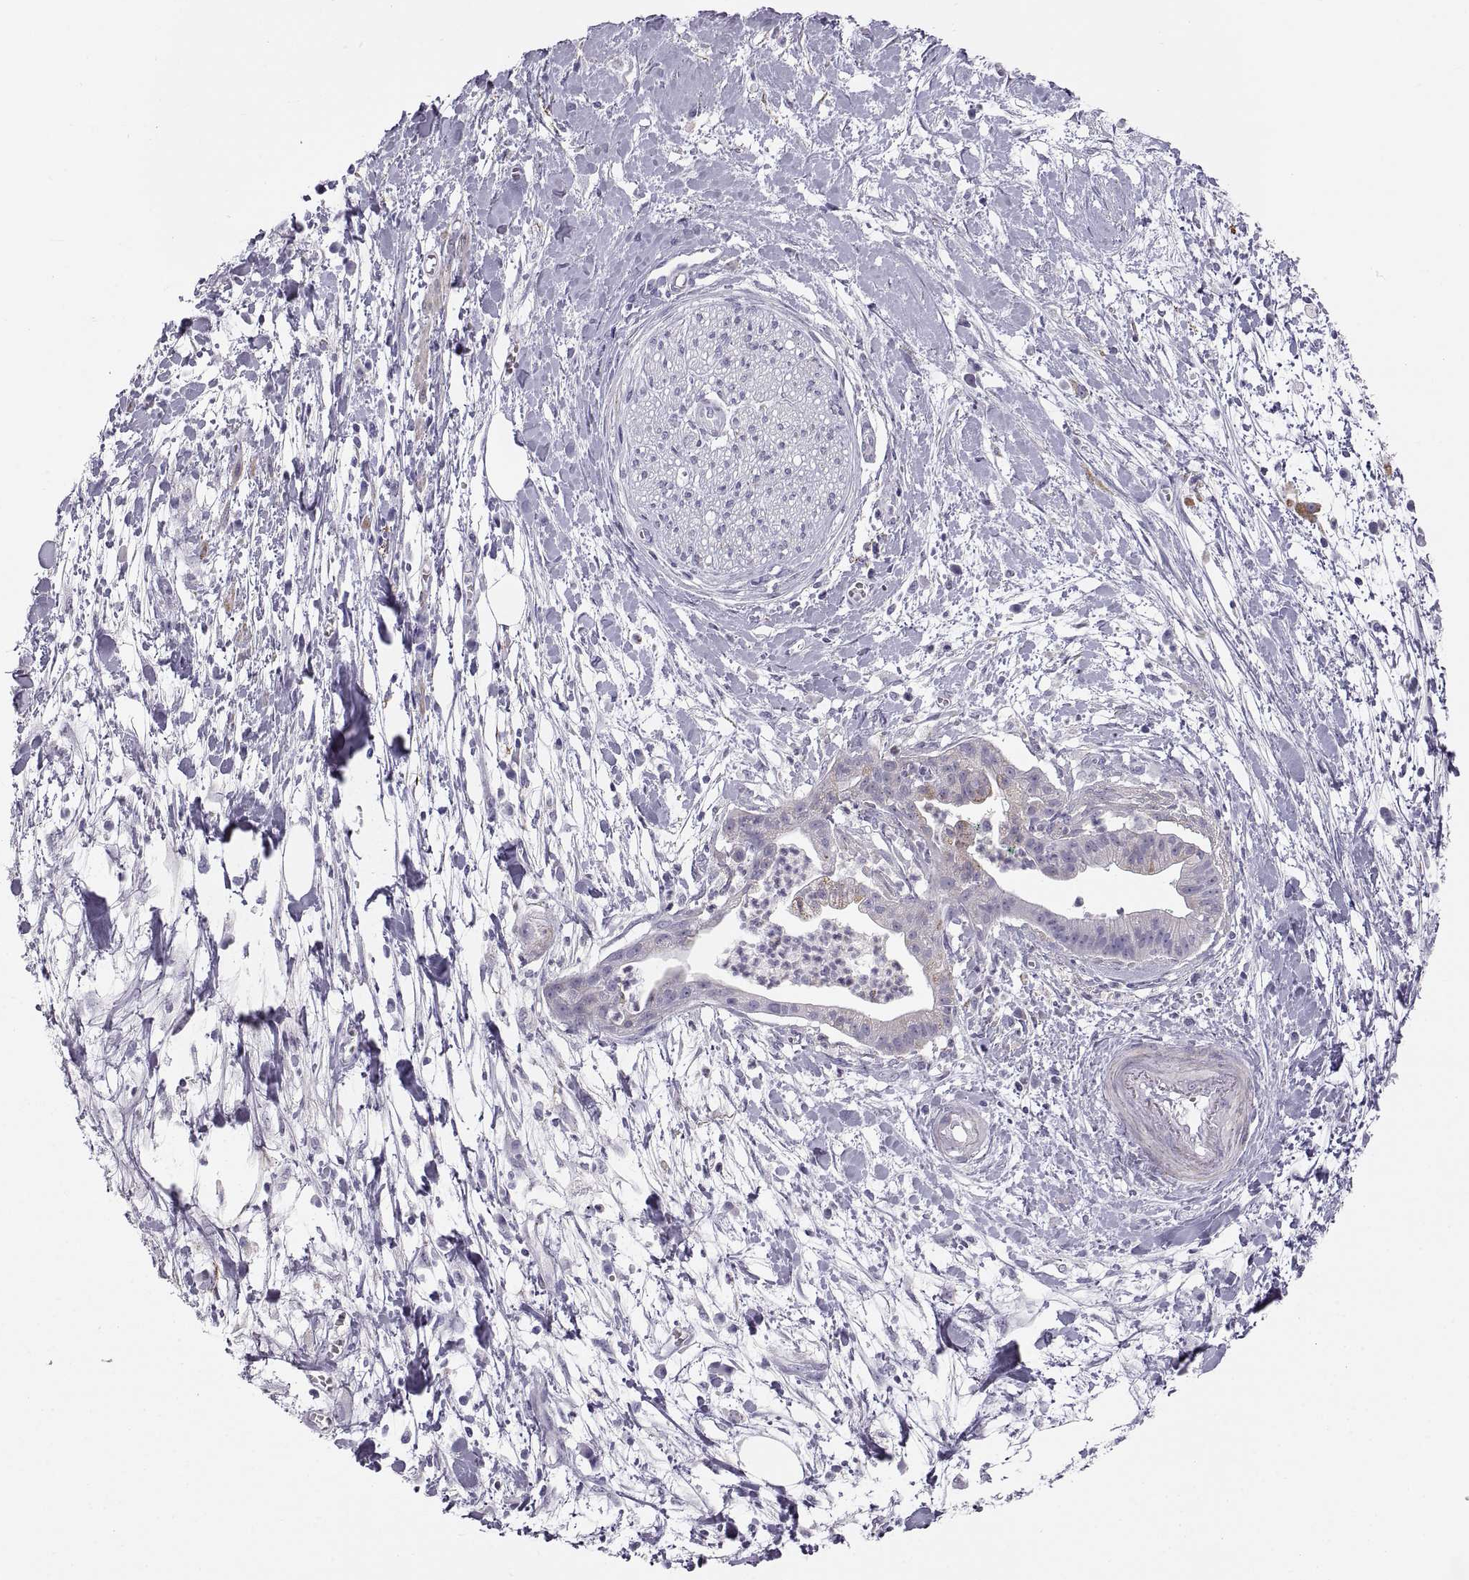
{"staining": {"intensity": "moderate", "quantity": "<25%", "location": "cytoplasmic/membranous"}, "tissue": "pancreatic cancer", "cell_type": "Tumor cells", "image_type": "cancer", "snomed": [{"axis": "morphology", "description": "Normal tissue, NOS"}, {"axis": "morphology", "description": "Adenocarcinoma, NOS"}, {"axis": "topography", "description": "Lymph node"}, {"axis": "topography", "description": "Pancreas"}], "caption": "Pancreatic adenocarcinoma tissue reveals moderate cytoplasmic/membranous staining in about <25% of tumor cells", "gene": "COL9A3", "patient": {"sex": "female", "age": 58}}